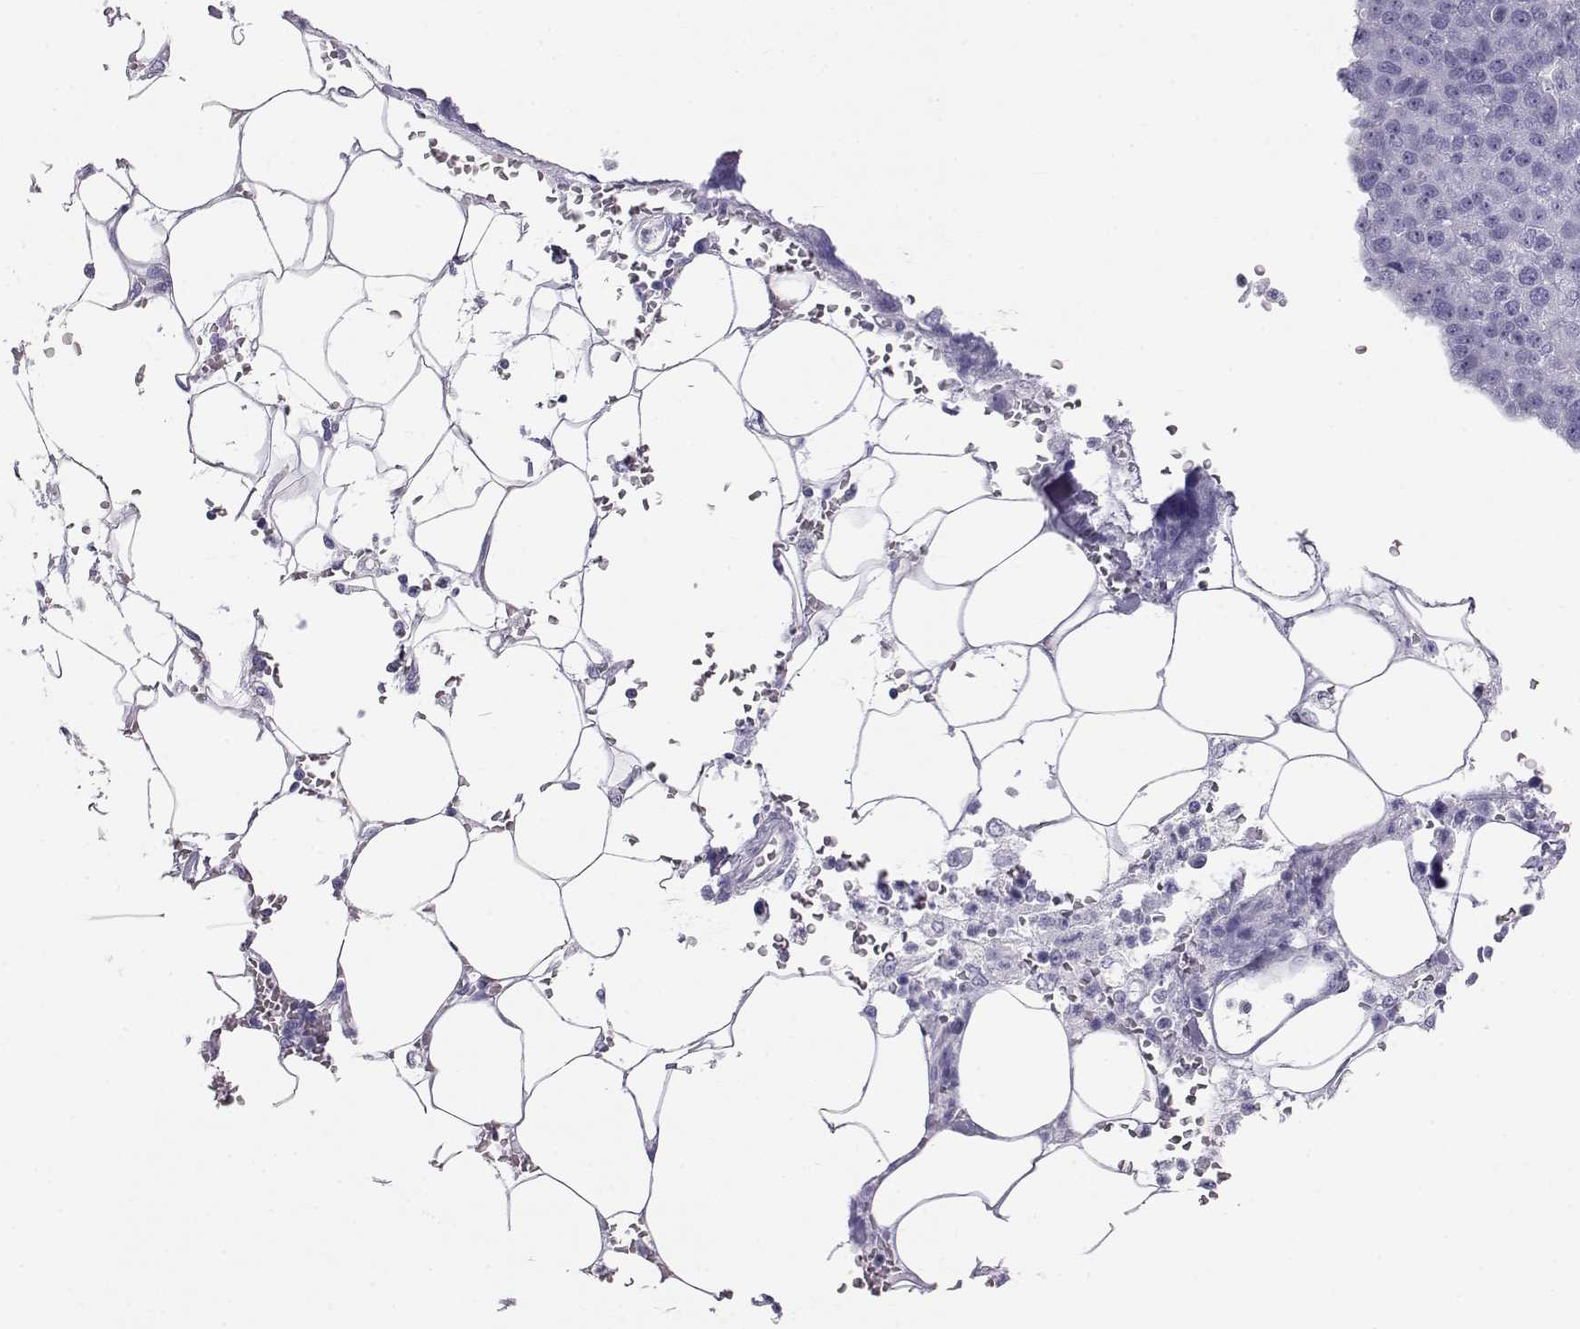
{"staining": {"intensity": "negative", "quantity": "none", "location": "none"}, "tissue": "pancreatic cancer", "cell_type": "Tumor cells", "image_type": "cancer", "snomed": [{"axis": "morphology", "description": "Adenocarcinoma, NOS"}, {"axis": "topography", "description": "Pancreas"}], "caption": "Immunohistochemistry (IHC) micrograph of human pancreatic adenocarcinoma stained for a protein (brown), which displays no expression in tumor cells.", "gene": "RD3", "patient": {"sex": "female", "age": 61}}